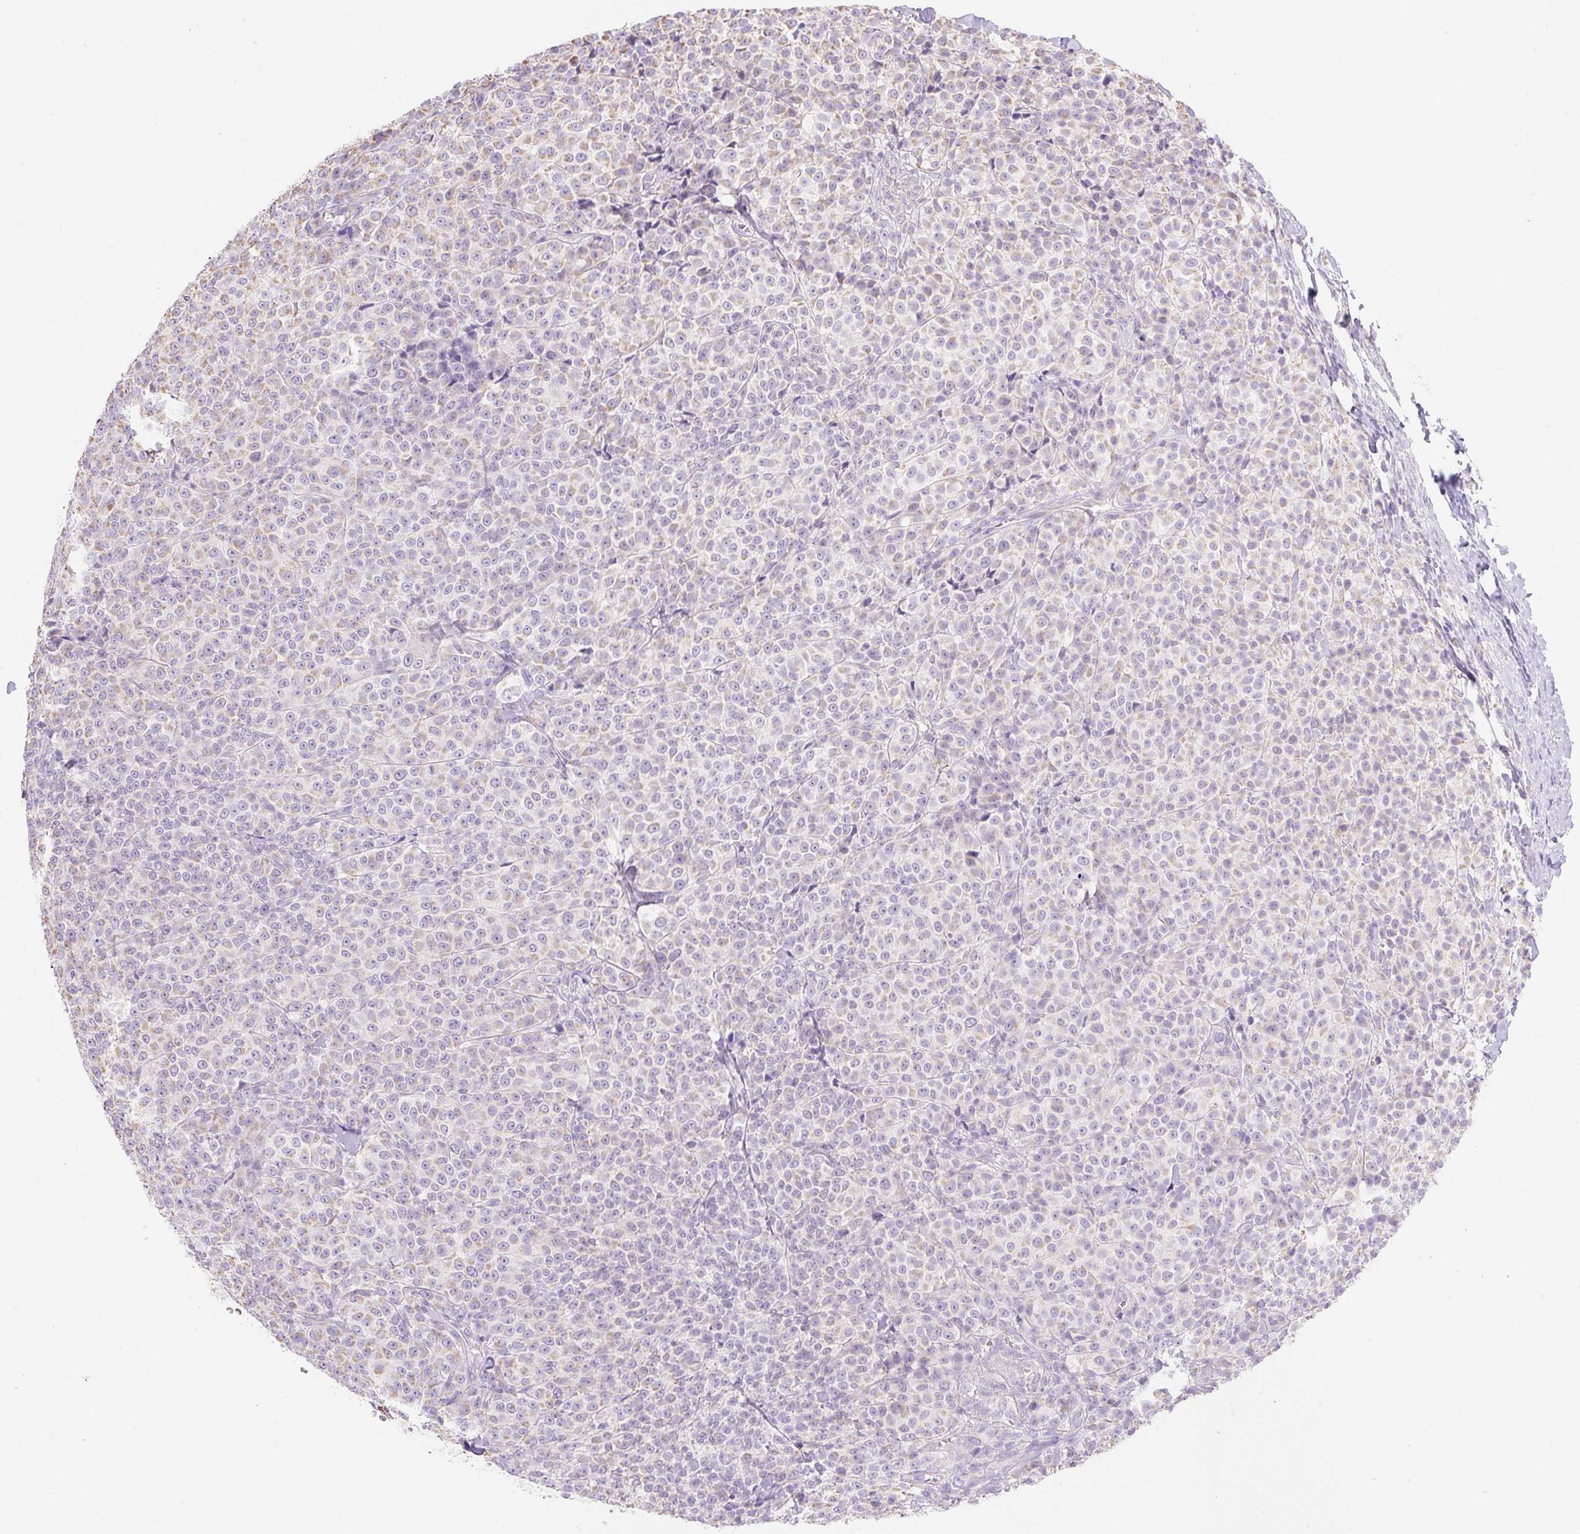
{"staining": {"intensity": "negative", "quantity": "none", "location": "none"}, "tissue": "melanoma", "cell_type": "Tumor cells", "image_type": "cancer", "snomed": [{"axis": "morphology", "description": "Normal tissue, NOS"}, {"axis": "morphology", "description": "Malignant melanoma, NOS"}, {"axis": "topography", "description": "Skin"}], "caption": "High power microscopy image of an immunohistochemistry photomicrograph of melanoma, revealing no significant staining in tumor cells.", "gene": "DHX35", "patient": {"sex": "female", "age": 34}}